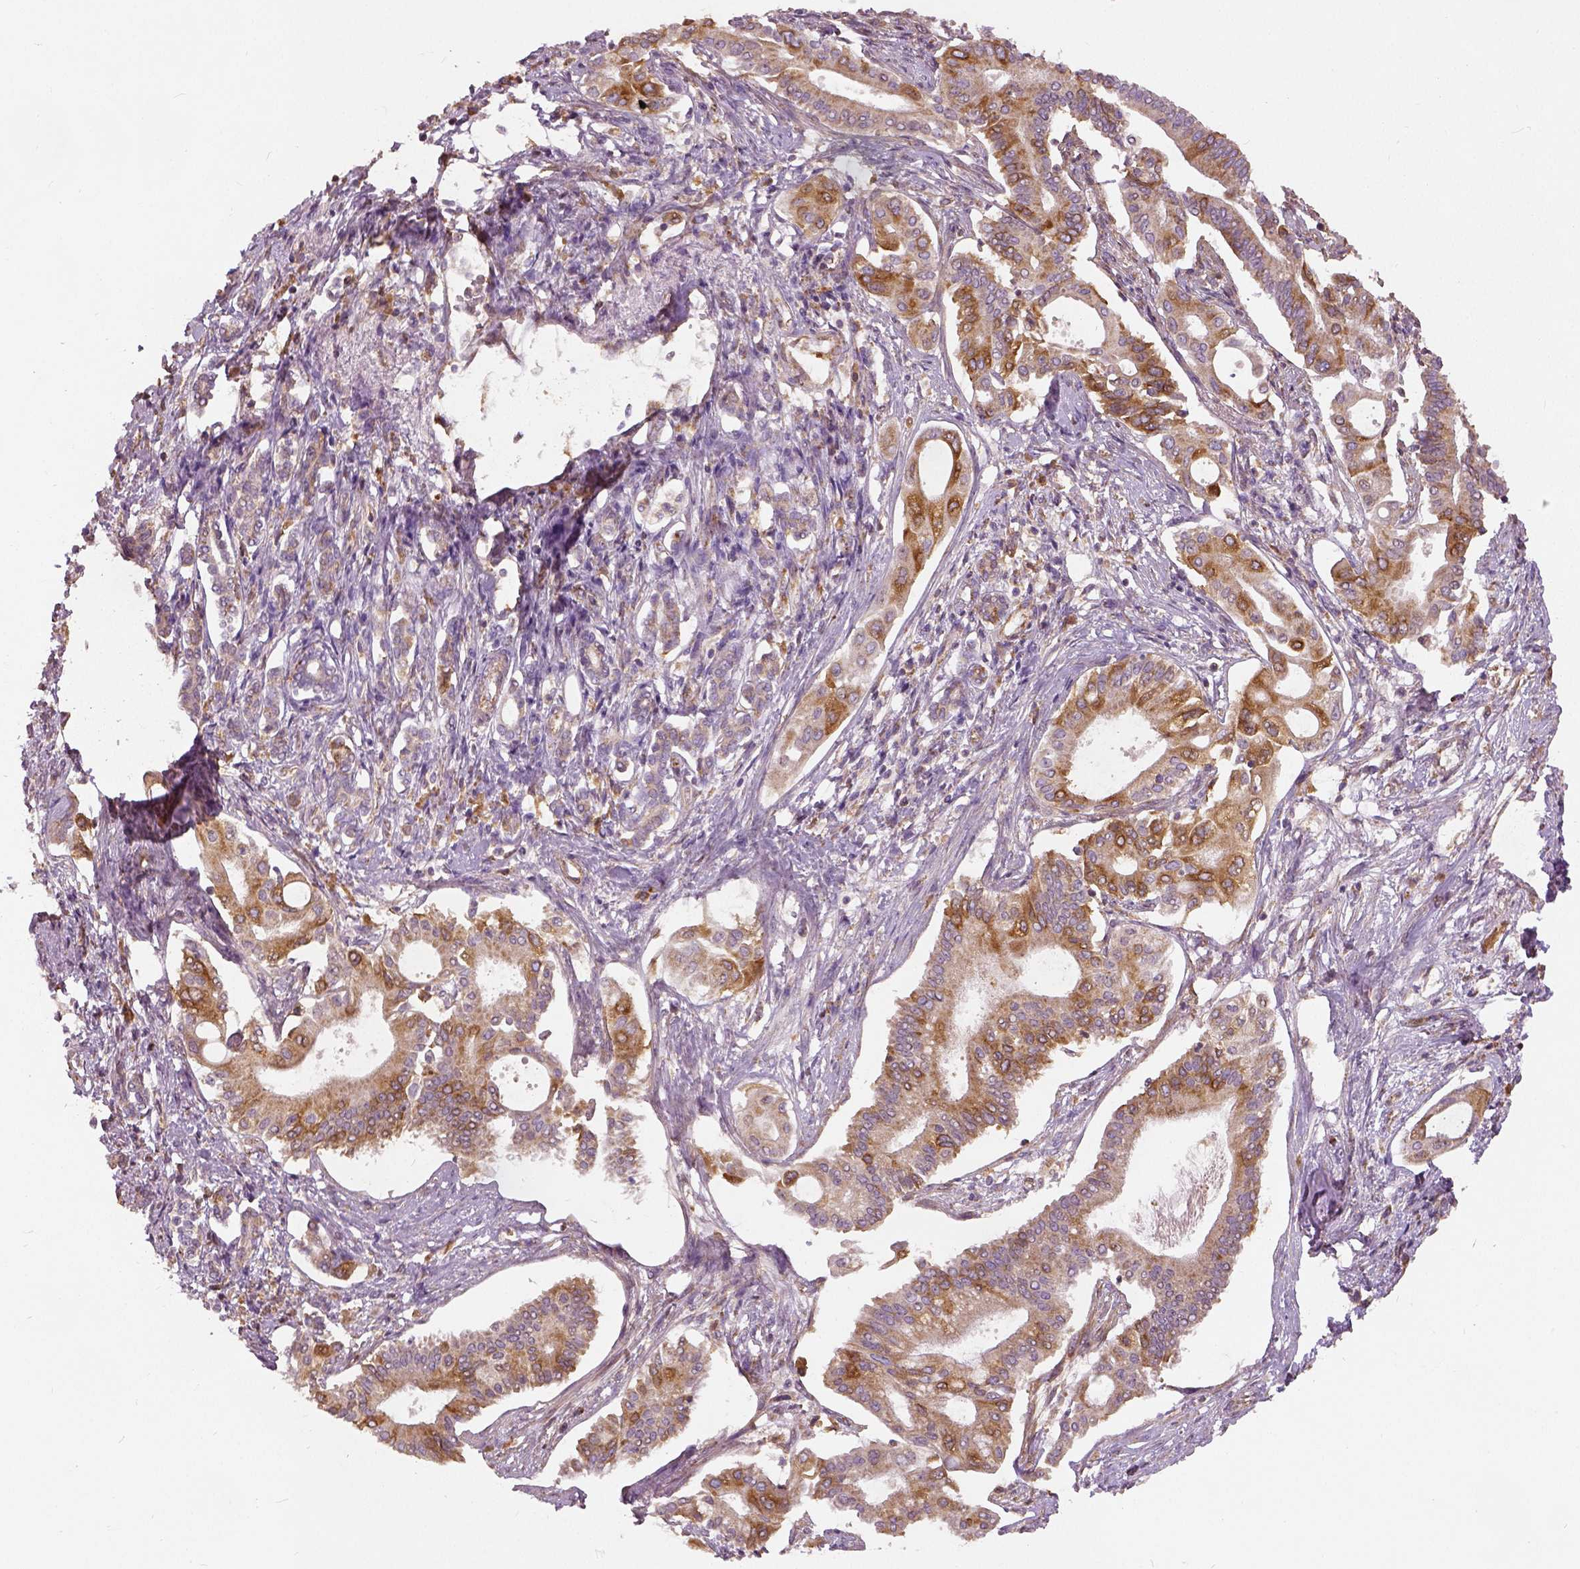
{"staining": {"intensity": "moderate", "quantity": ">75%", "location": "cytoplasmic/membranous"}, "tissue": "pancreatic cancer", "cell_type": "Tumor cells", "image_type": "cancer", "snomed": [{"axis": "morphology", "description": "Adenocarcinoma, NOS"}, {"axis": "topography", "description": "Pancreas"}], "caption": "Moderate cytoplasmic/membranous staining for a protein is identified in approximately >75% of tumor cells of adenocarcinoma (pancreatic) using immunohistochemistry (IHC).", "gene": "PGAM5", "patient": {"sex": "female", "age": 68}}